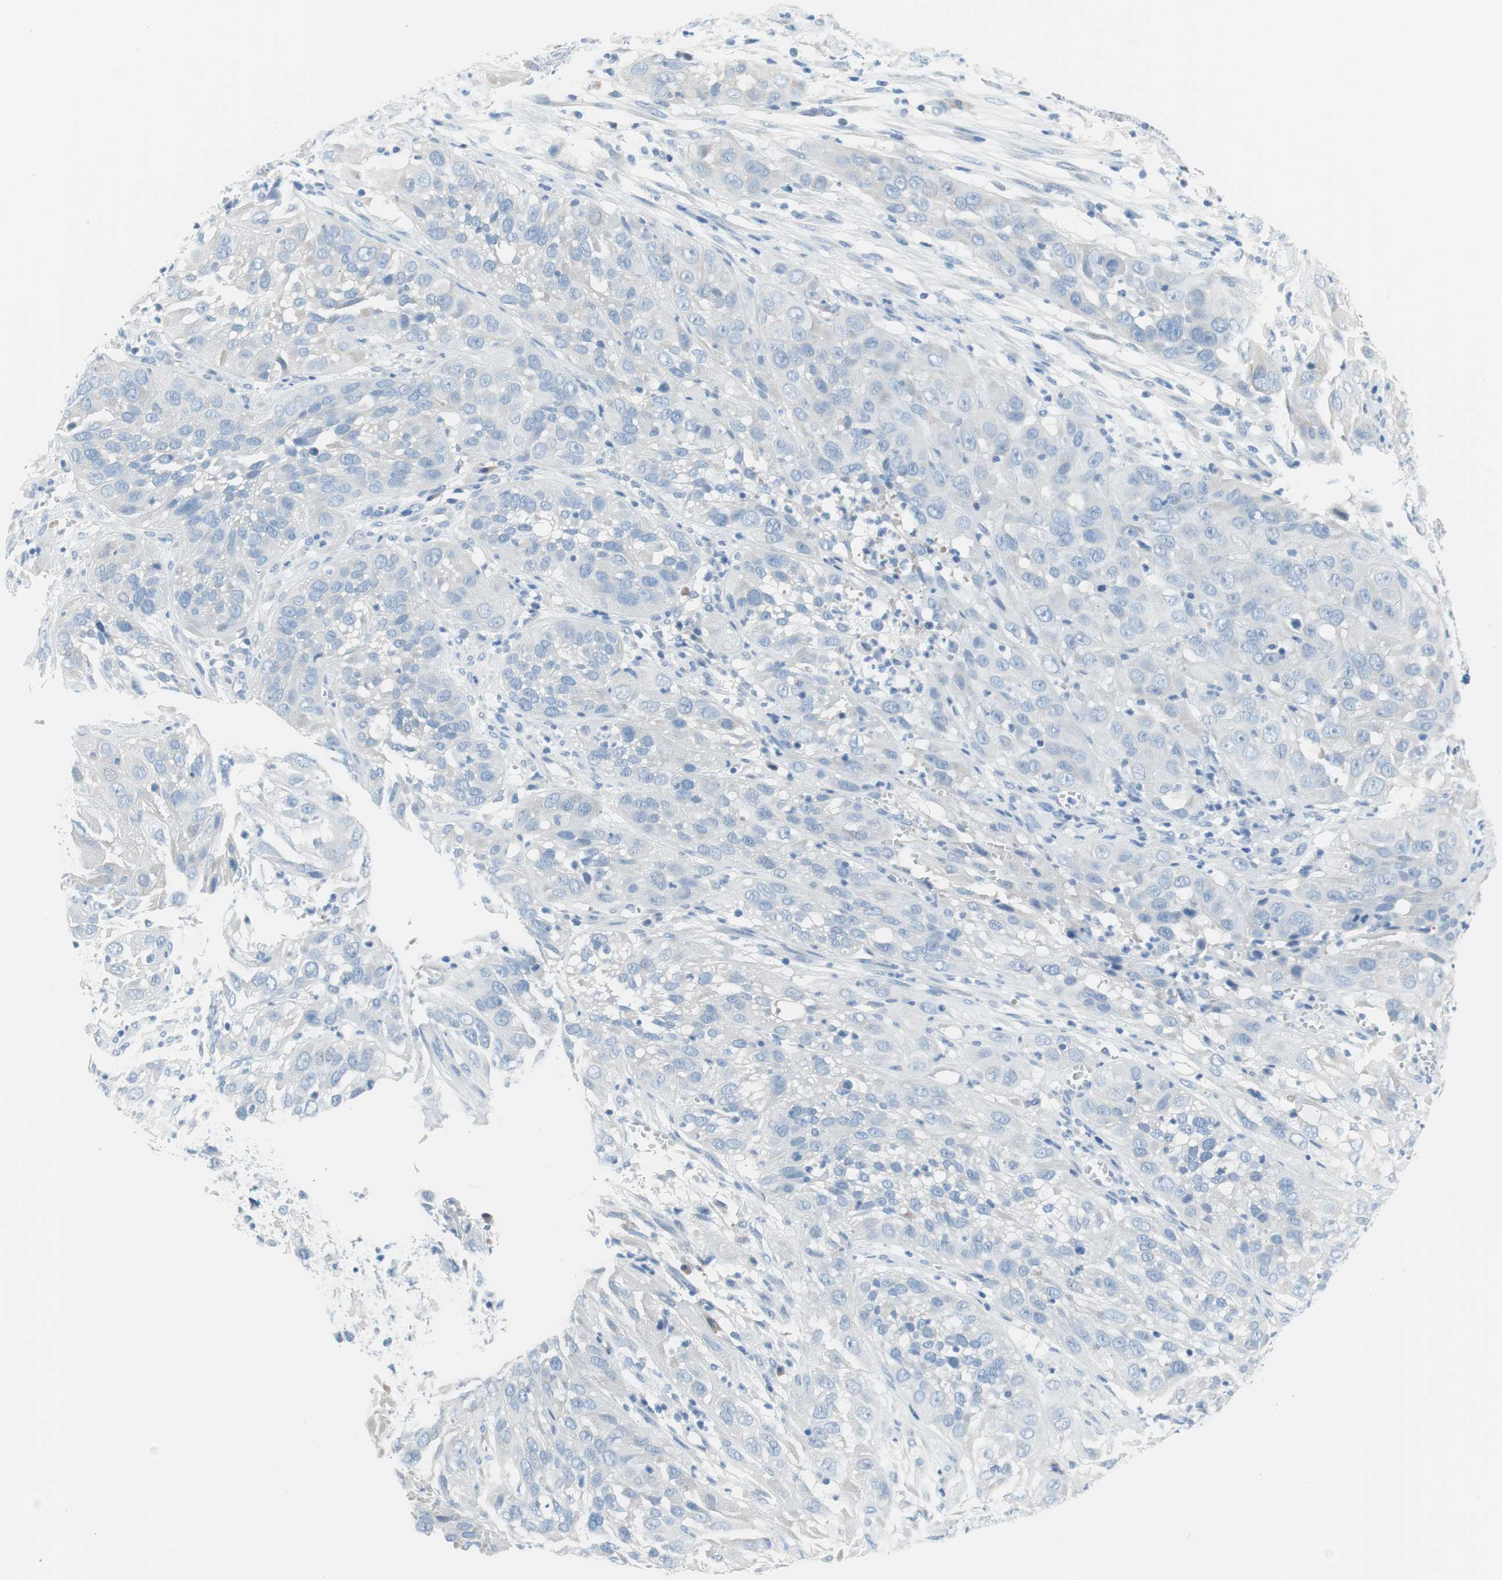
{"staining": {"intensity": "negative", "quantity": "none", "location": "none"}, "tissue": "cervical cancer", "cell_type": "Tumor cells", "image_type": "cancer", "snomed": [{"axis": "morphology", "description": "Squamous cell carcinoma, NOS"}, {"axis": "topography", "description": "Cervix"}], "caption": "Tumor cells show no significant protein positivity in cervical squamous cell carcinoma.", "gene": "MYH1", "patient": {"sex": "female", "age": 32}}